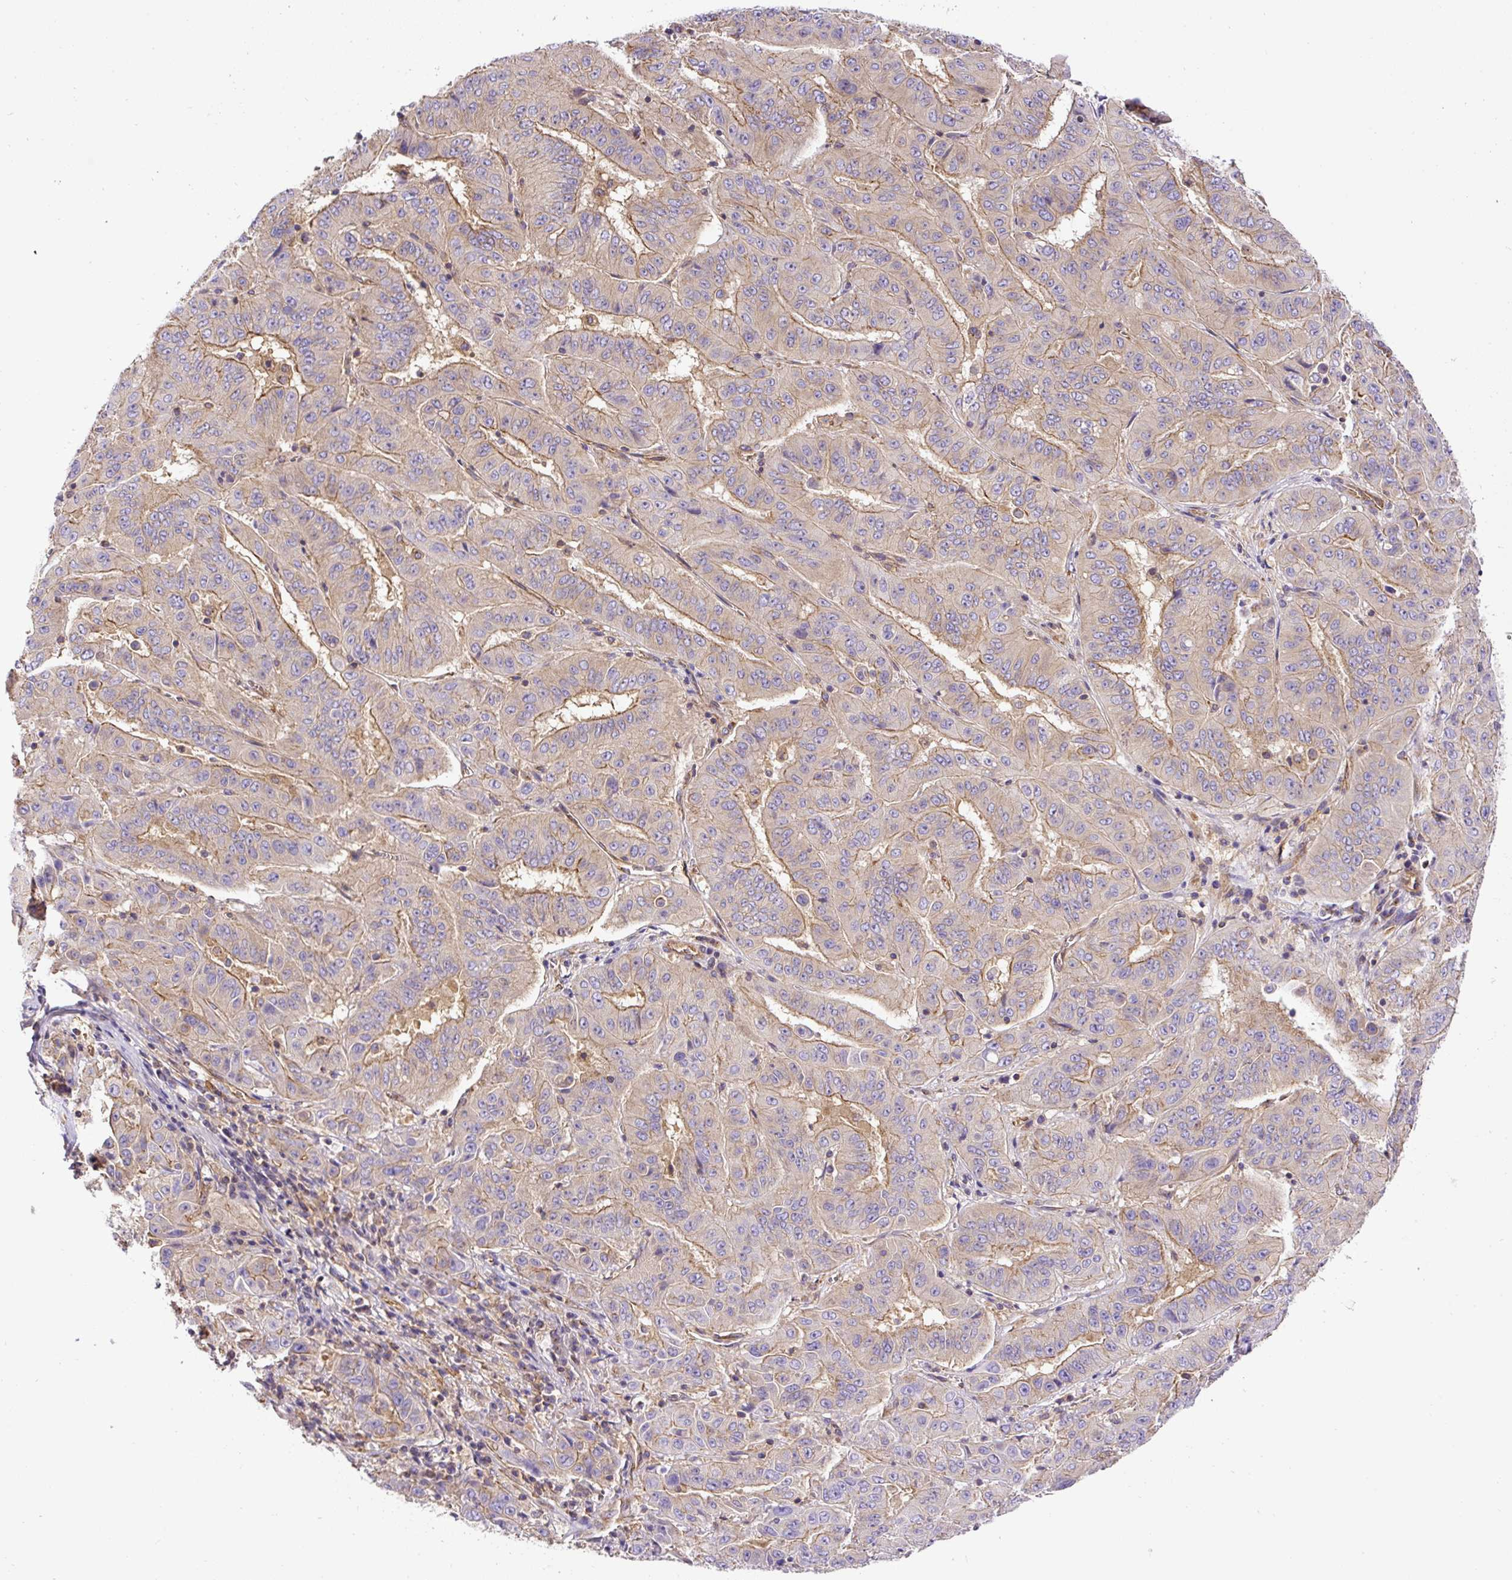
{"staining": {"intensity": "moderate", "quantity": "25%-75%", "location": "cytoplasmic/membranous"}, "tissue": "pancreatic cancer", "cell_type": "Tumor cells", "image_type": "cancer", "snomed": [{"axis": "morphology", "description": "Adenocarcinoma, NOS"}, {"axis": "topography", "description": "Pancreas"}], "caption": "Approximately 25%-75% of tumor cells in human pancreatic adenocarcinoma demonstrate moderate cytoplasmic/membranous protein positivity as visualized by brown immunohistochemical staining.", "gene": "DCTN1", "patient": {"sex": "male", "age": 63}}